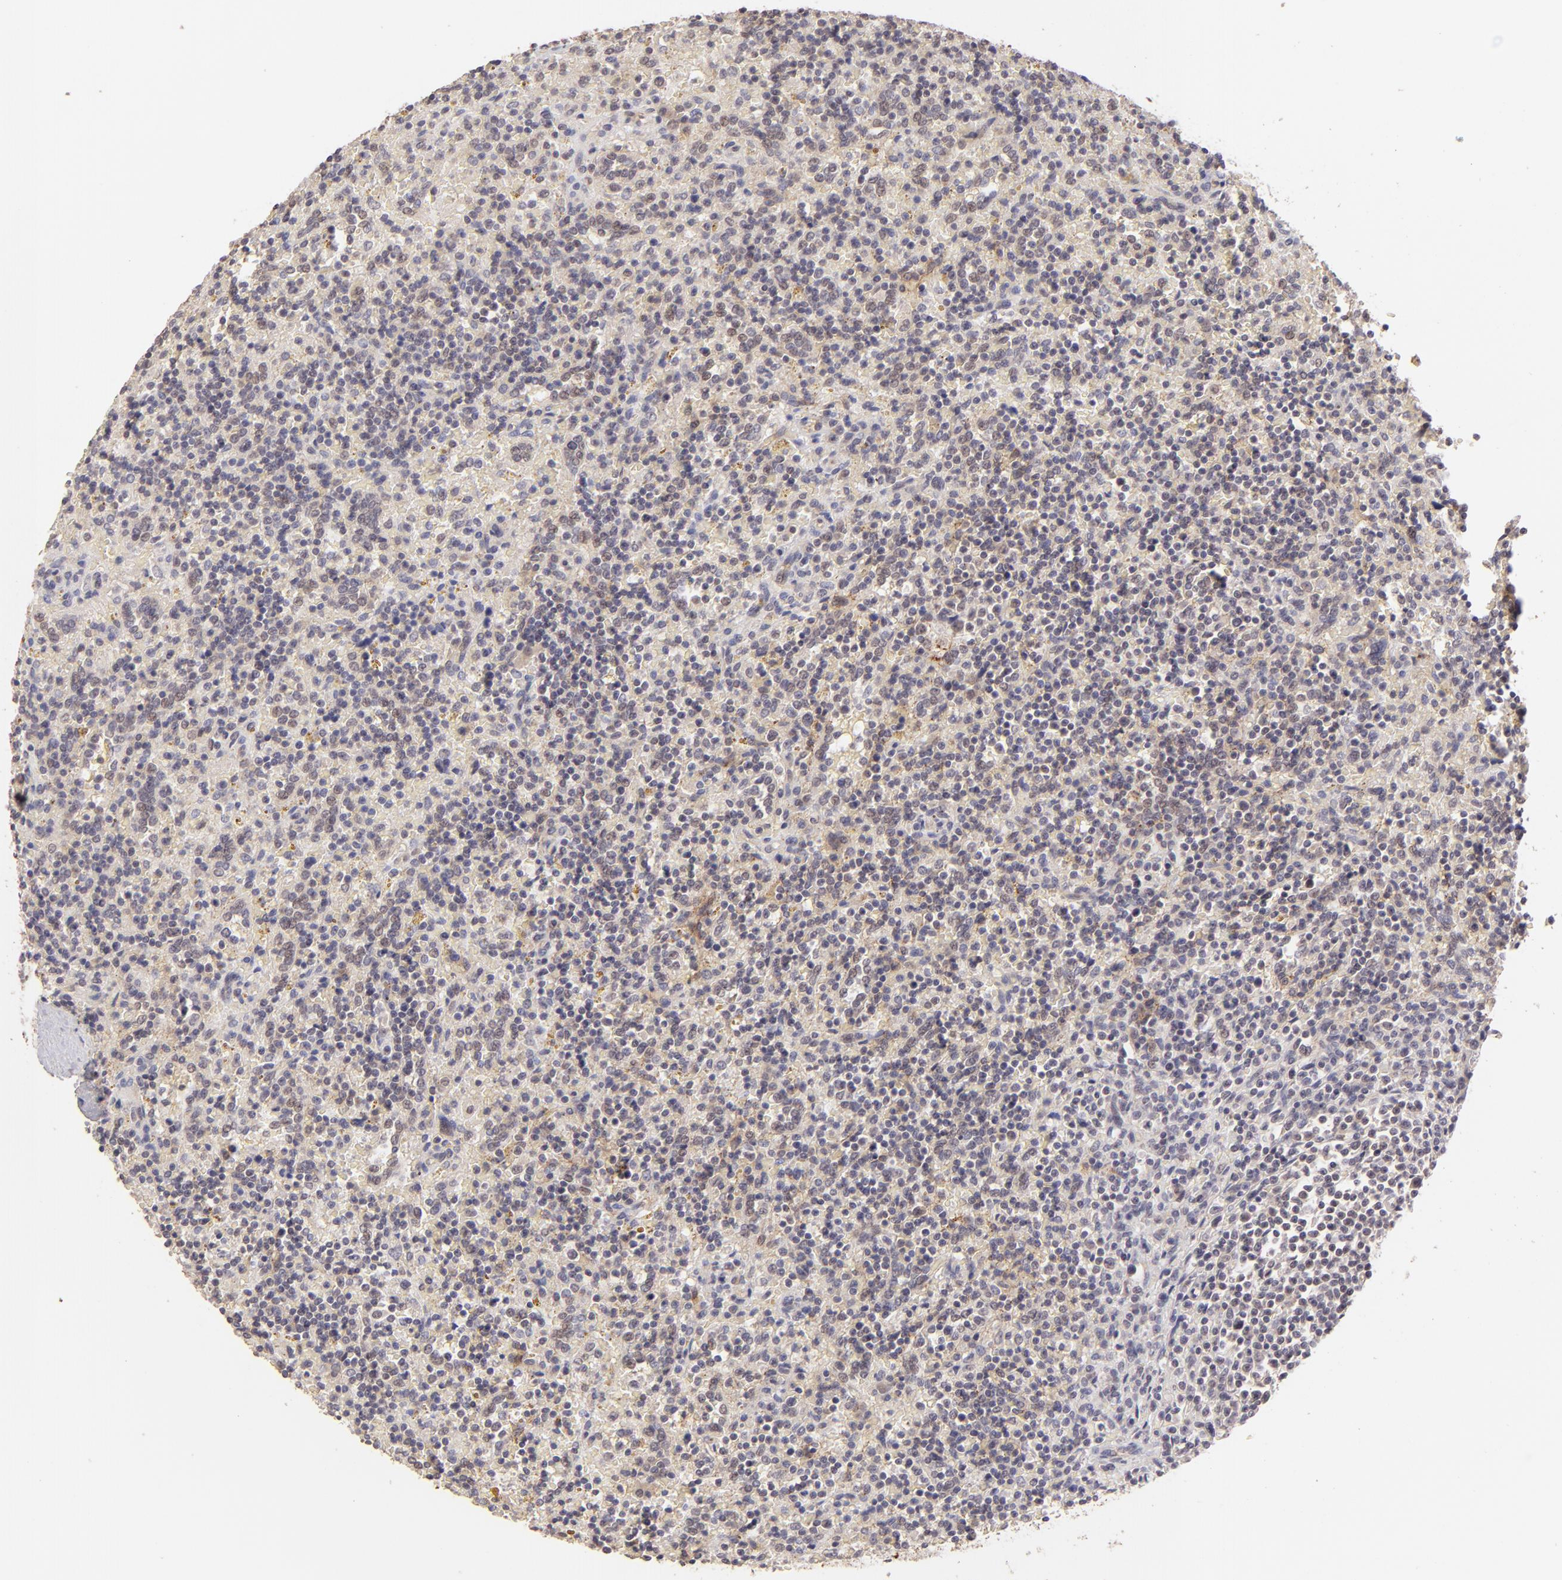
{"staining": {"intensity": "weak", "quantity": "<25%", "location": "cytoplasmic/membranous,nuclear"}, "tissue": "lymphoma", "cell_type": "Tumor cells", "image_type": "cancer", "snomed": [{"axis": "morphology", "description": "Malignant lymphoma, non-Hodgkin's type, Low grade"}, {"axis": "topography", "description": "Spleen"}], "caption": "Immunohistochemistry (IHC) micrograph of neoplastic tissue: human lymphoma stained with DAB (3,3'-diaminobenzidine) exhibits no significant protein staining in tumor cells.", "gene": "CLDN1", "patient": {"sex": "male", "age": 67}}